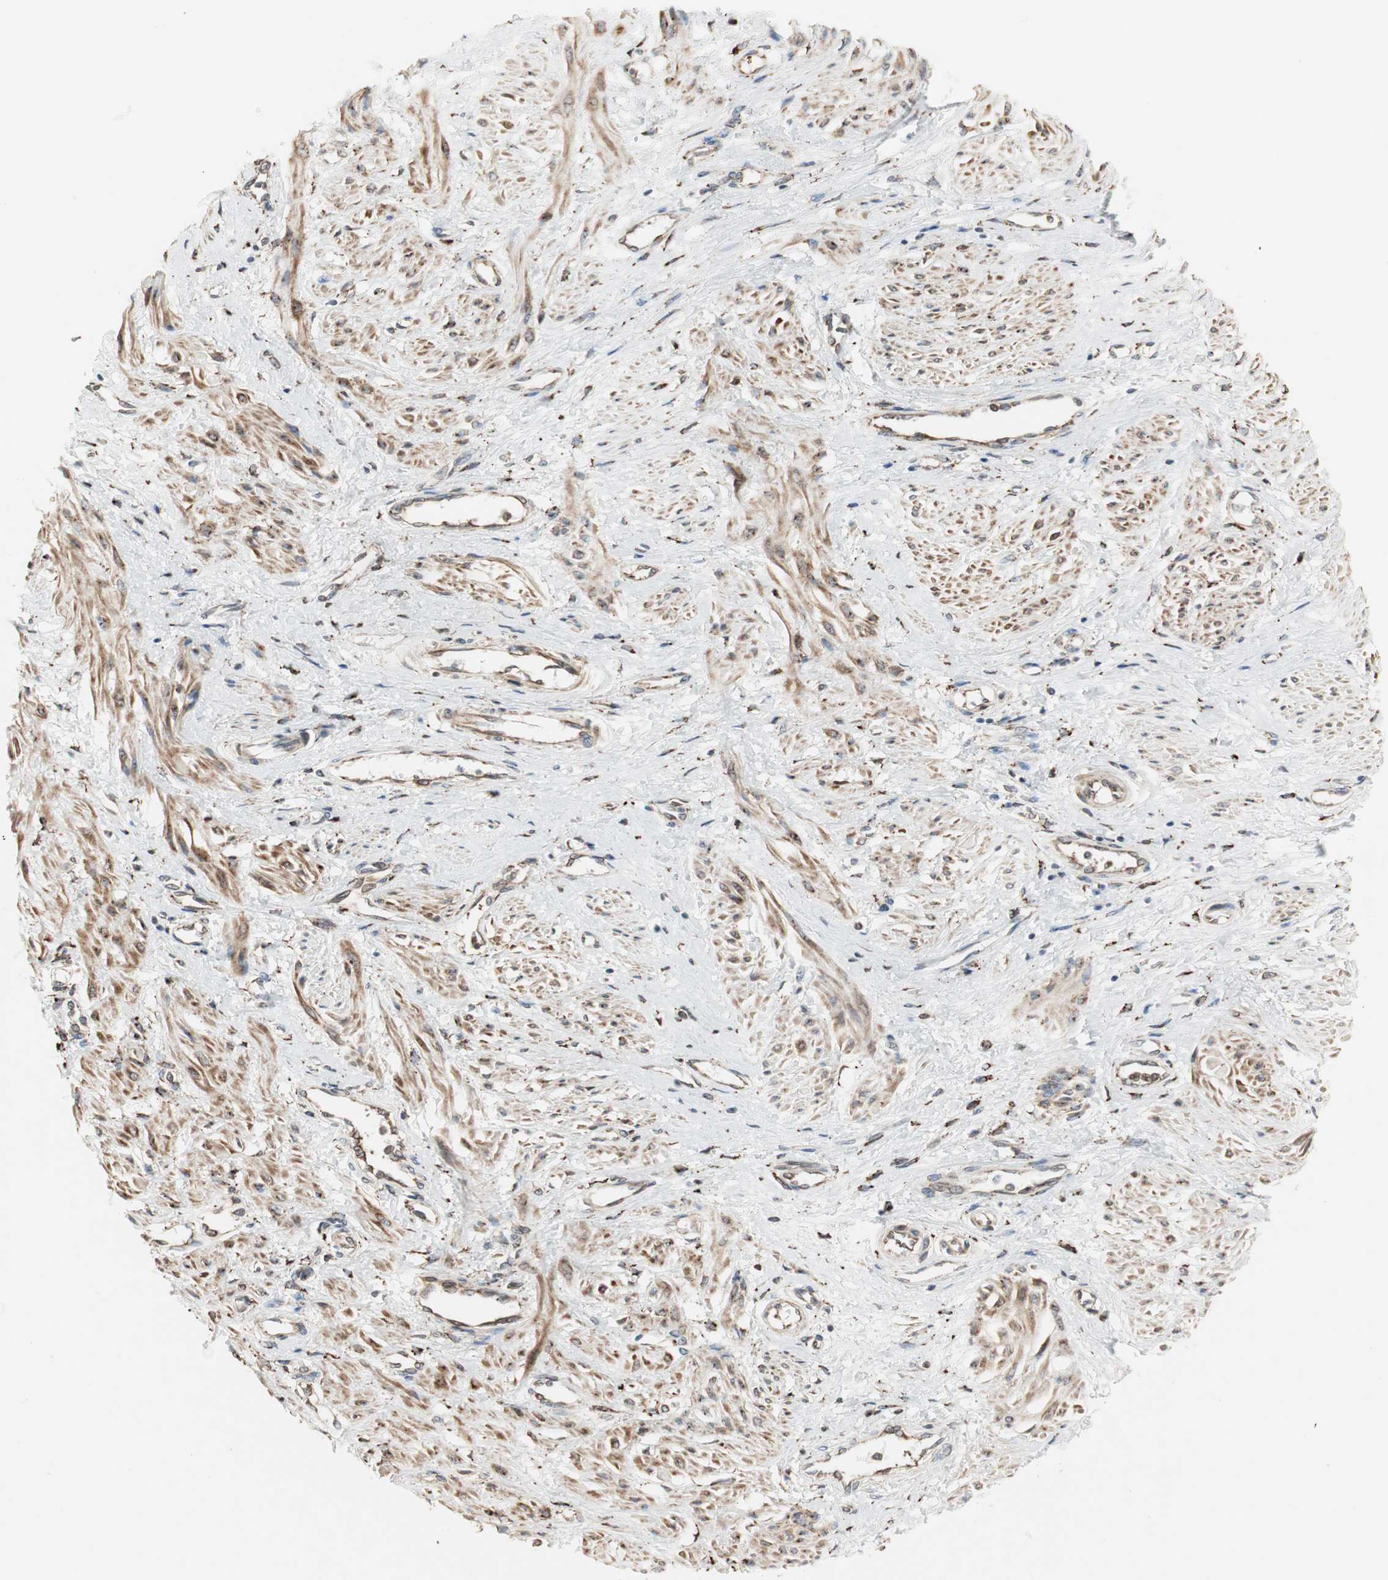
{"staining": {"intensity": "moderate", "quantity": "25%-75%", "location": "cytoplasmic/membranous"}, "tissue": "smooth muscle", "cell_type": "Smooth muscle cells", "image_type": "normal", "snomed": [{"axis": "morphology", "description": "Normal tissue, NOS"}, {"axis": "topography", "description": "Smooth muscle"}, {"axis": "topography", "description": "Uterus"}], "caption": "Immunohistochemistry (IHC) image of benign smooth muscle: human smooth muscle stained using immunohistochemistry displays medium levels of moderate protein expression localized specifically in the cytoplasmic/membranous of smooth muscle cells, appearing as a cytoplasmic/membranous brown color.", "gene": "H6PD", "patient": {"sex": "female", "age": 39}}